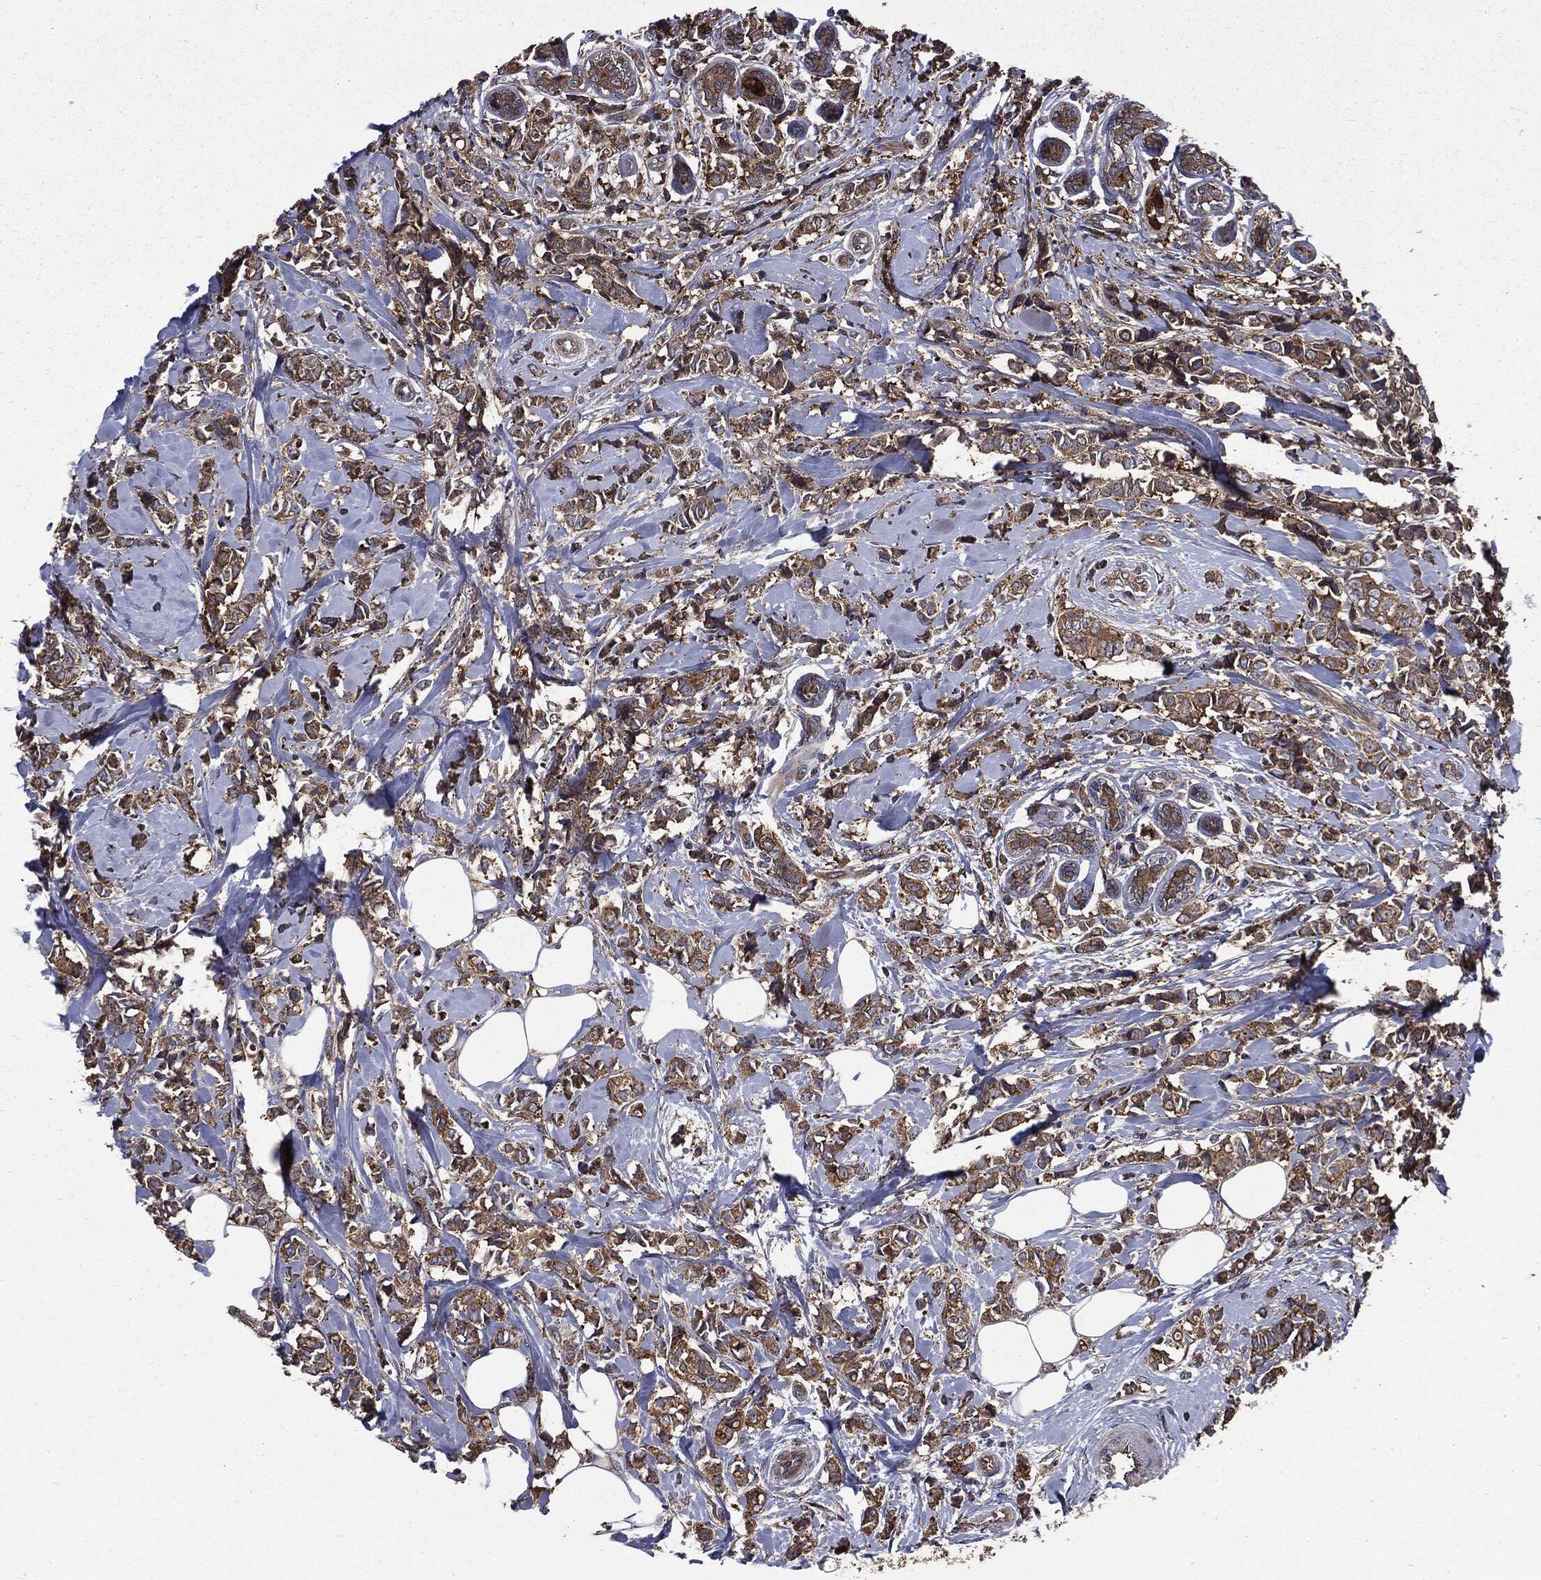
{"staining": {"intensity": "moderate", "quantity": ">75%", "location": "cytoplasmic/membranous"}, "tissue": "breast cancer", "cell_type": "Tumor cells", "image_type": "cancer", "snomed": [{"axis": "morphology", "description": "Normal tissue, NOS"}, {"axis": "morphology", "description": "Duct carcinoma"}, {"axis": "topography", "description": "Breast"}], "caption": "A micrograph showing moderate cytoplasmic/membranous staining in about >75% of tumor cells in breast cancer (invasive ductal carcinoma), as visualized by brown immunohistochemical staining.", "gene": "PDCD6IP", "patient": {"sex": "female", "age": 44}}